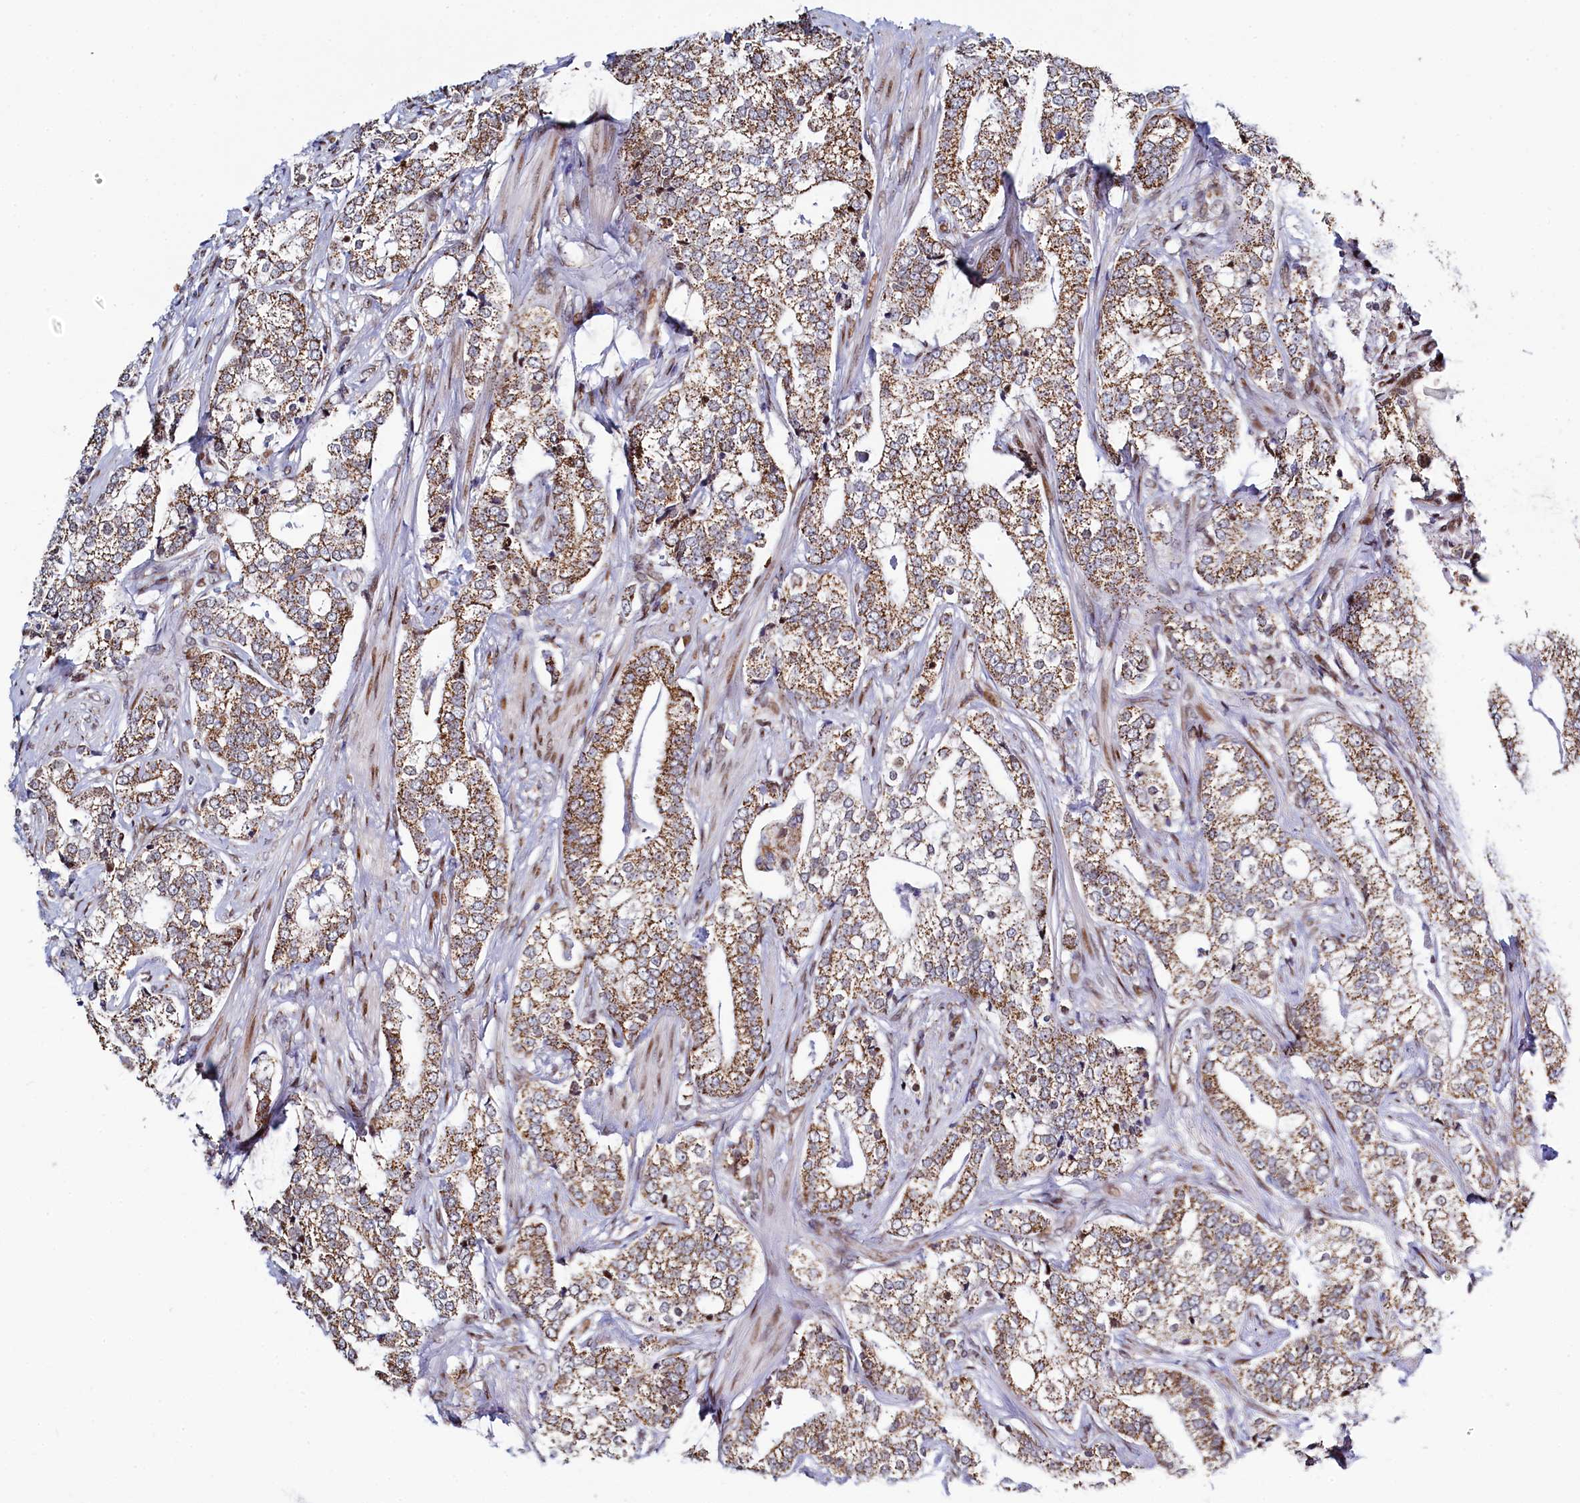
{"staining": {"intensity": "strong", "quantity": ">75%", "location": "cytoplasmic/membranous,nuclear"}, "tissue": "prostate cancer", "cell_type": "Tumor cells", "image_type": "cancer", "snomed": [{"axis": "morphology", "description": "Adenocarcinoma, High grade"}, {"axis": "topography", "description": "Prostate"}], "caption": "A high amount of strong cytoplasmic/membranous and nuclear staining is seen in approximately >75% of tumor cells in prostate cancer tissue. The protein is stained brown, and the nuclei are stained in blue (DAB IHC with brightfield microscopy, high magnification).", "gene": "HDGFL3", "patient": {"sex": "male", "age": 69}}